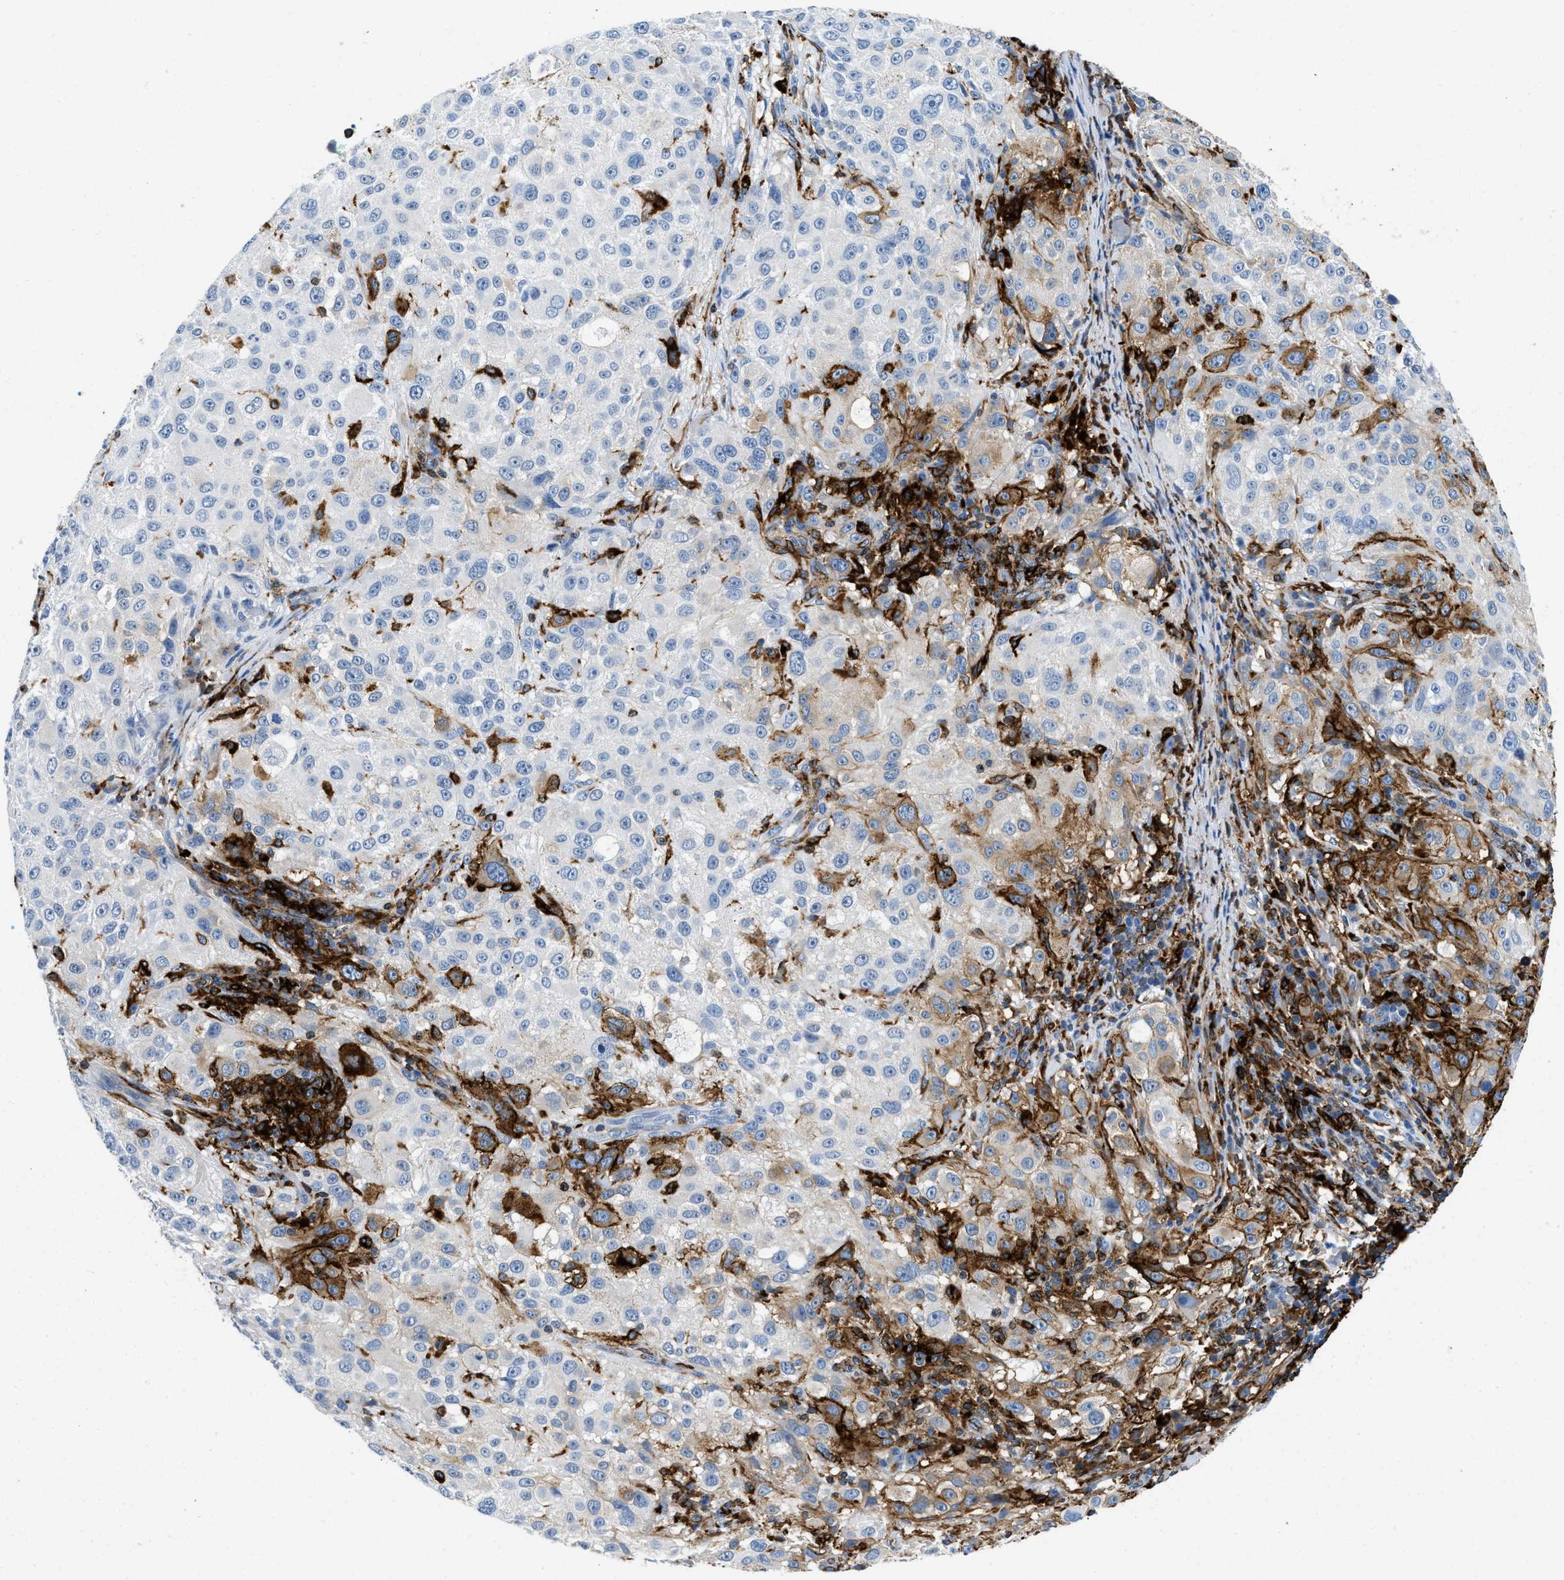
{"staining": {"intensity": "moderate", "quantity": "<25%", "location": "cytoplasmic/membranous"}, "tissue": "melanoma", "cell_type": "Tumor cells", "image_type": "cancer", "snomed": [{"axis": "morphology", "description": "Necrosis, NOS"}, {"axis": "morphology", "description": "Malignant melanoma, NOS"}, {"axis": "topography", "description": "Skin"}], "caption": "A histopathology image of human melanoma stained for a protein exhibits moderate cytoplasmic/membranous brown staining in tumor cells.", "gene": "CD226", "patient": {"sex": "female", "age": 87}}